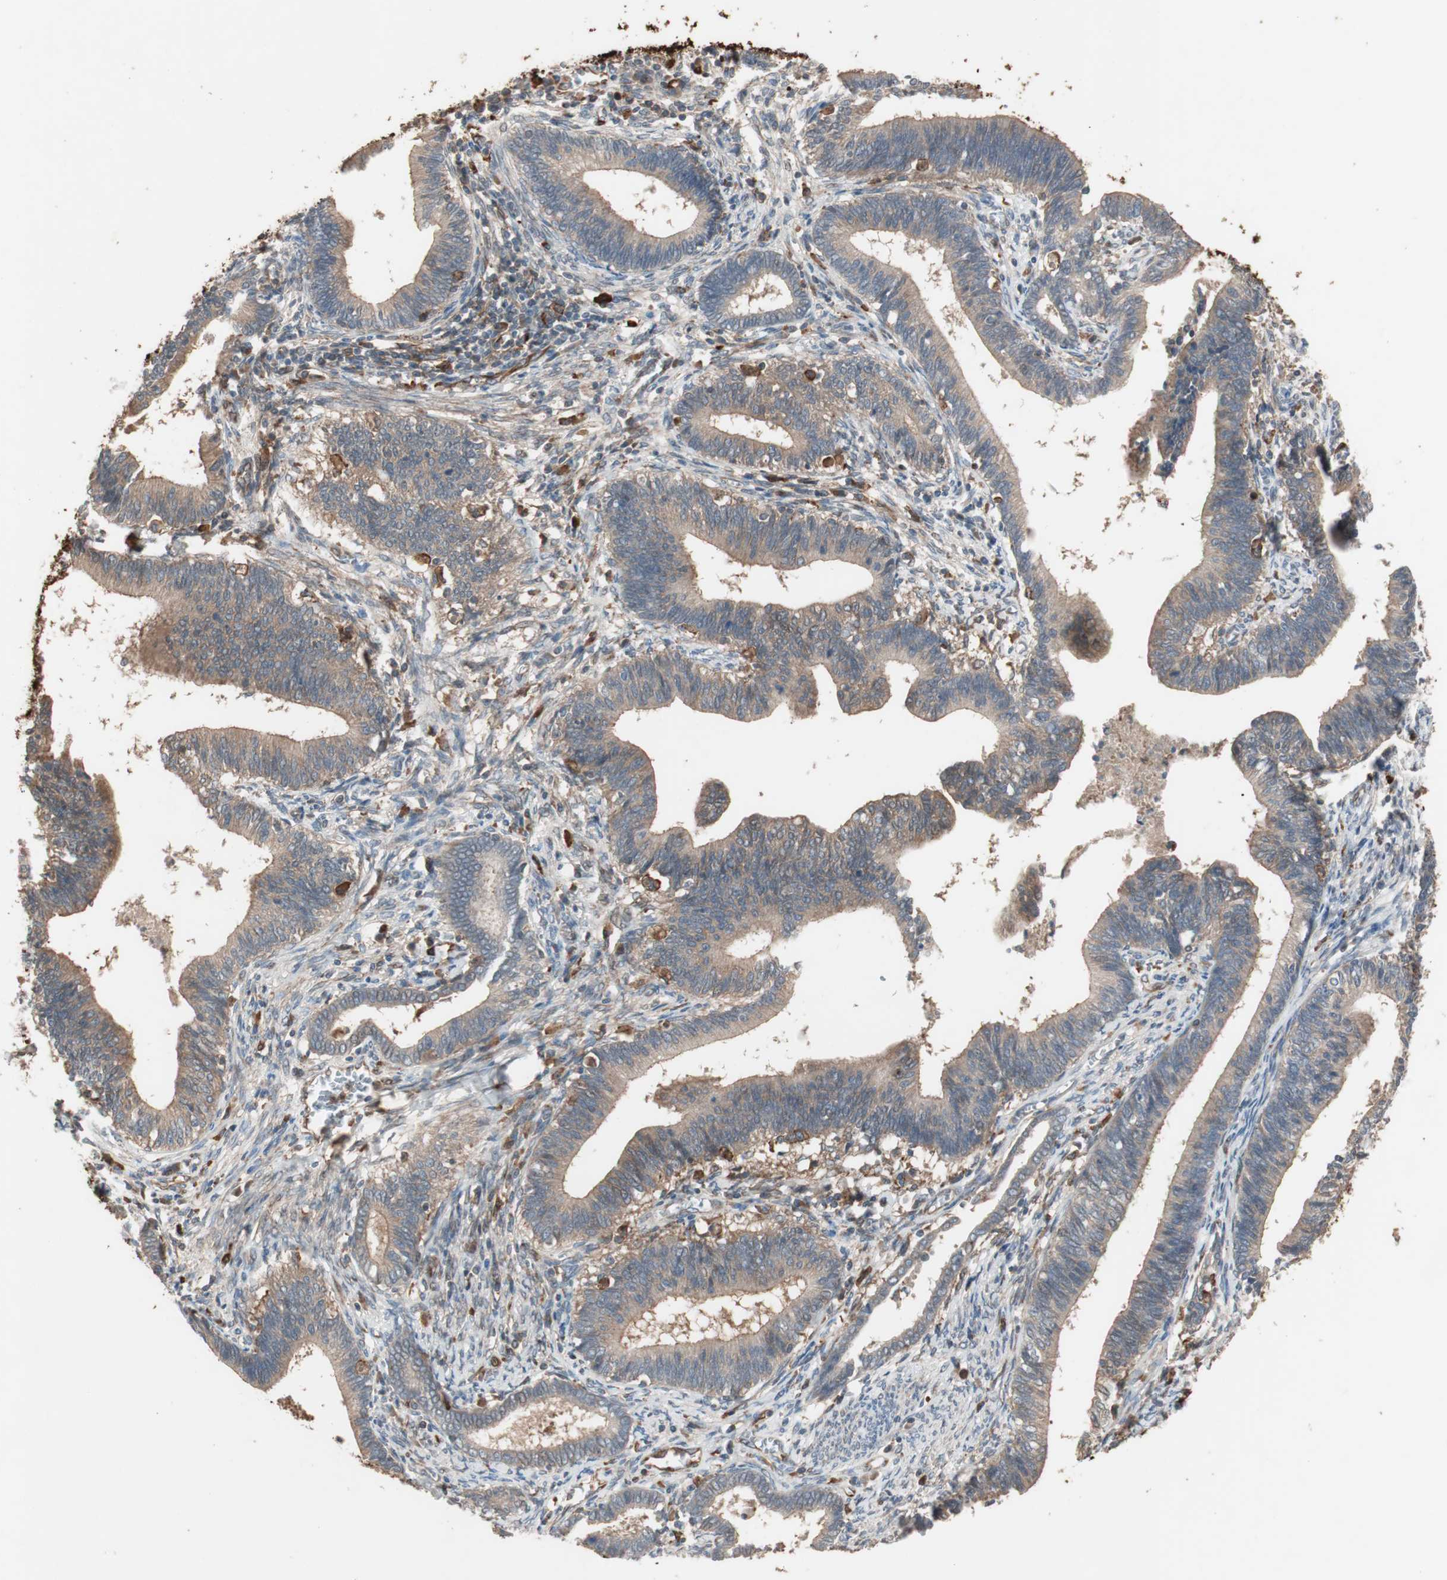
{"staining": {"intensity": "moderate", "quantity": ">75%", "location": "cytoplasmic/membranous"}, "tissue": "cervical cancer", "cell_type": "Tumor cells", "image_type": "cancer", "snomed": [{"axis": "morphology", "description": "Adenocarcinoma, NOS"}, {"axis": "topography", "description": "Cervix"}], "caption": "DAB immunohistochemical staining of human cervical adenocarcinoma exhibits moderate cytoplasmic/membranous protein staining in approximately >75% of tumor cells.", "gene": "STAB1", "patient": {"sex": "female", "age": 44}}